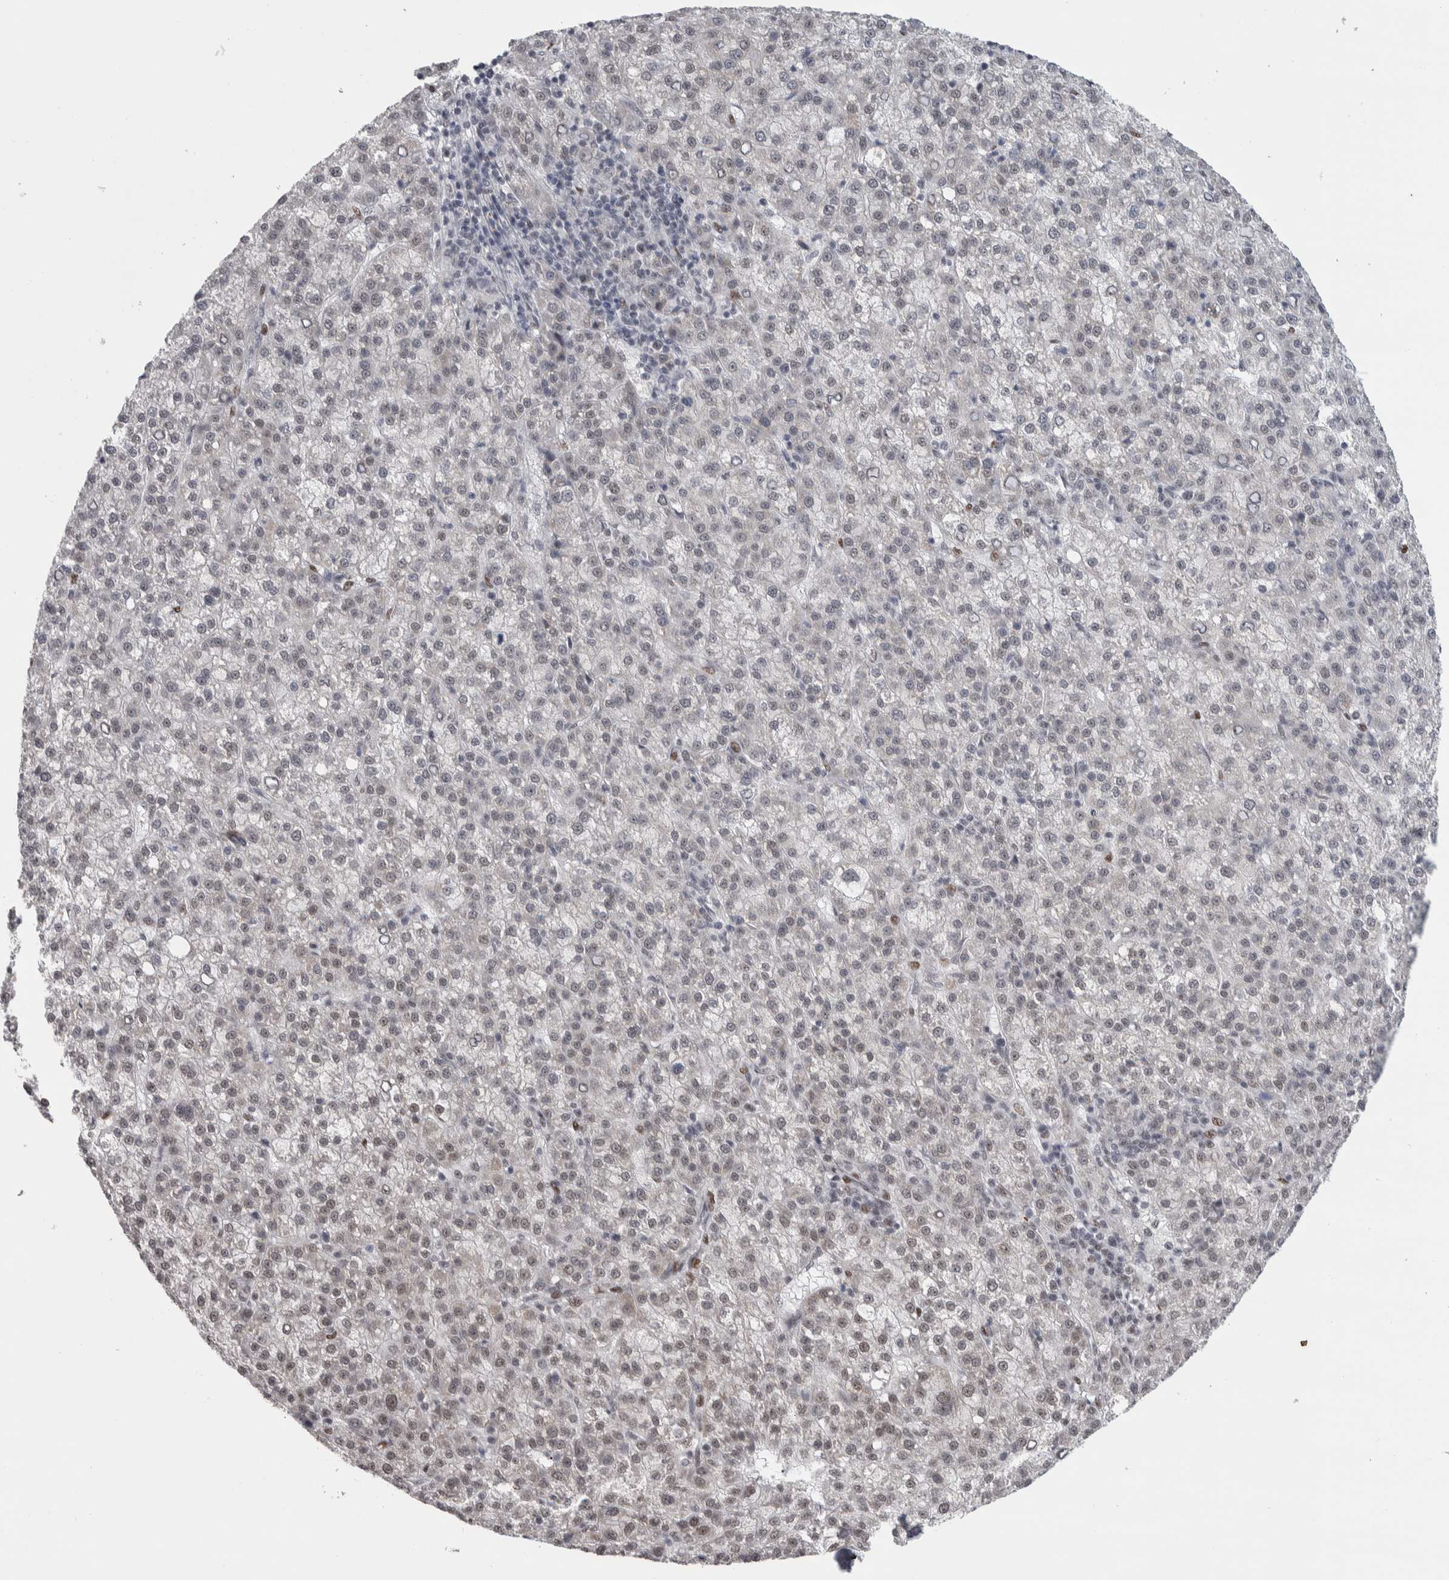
{"staining": {"intensity": "negative", "quantity": "none", "location": "none"}, "tissue": "liver cancer", "cell_type": "Tumor cells", "image_type": "cancer", "snomed": [{"axis": "morphology", "description": "Carcinoma, Hepatocellular, NOS"}, {"axis": "topography", "description": "Liver"}], "caption": "Liver hepatocellular carcinoma was stained to show a protein in brown. There is no significant expression in tumor cells.", "gene": "HEXIM2", "patient": {"sex": "female", "age": 58}}